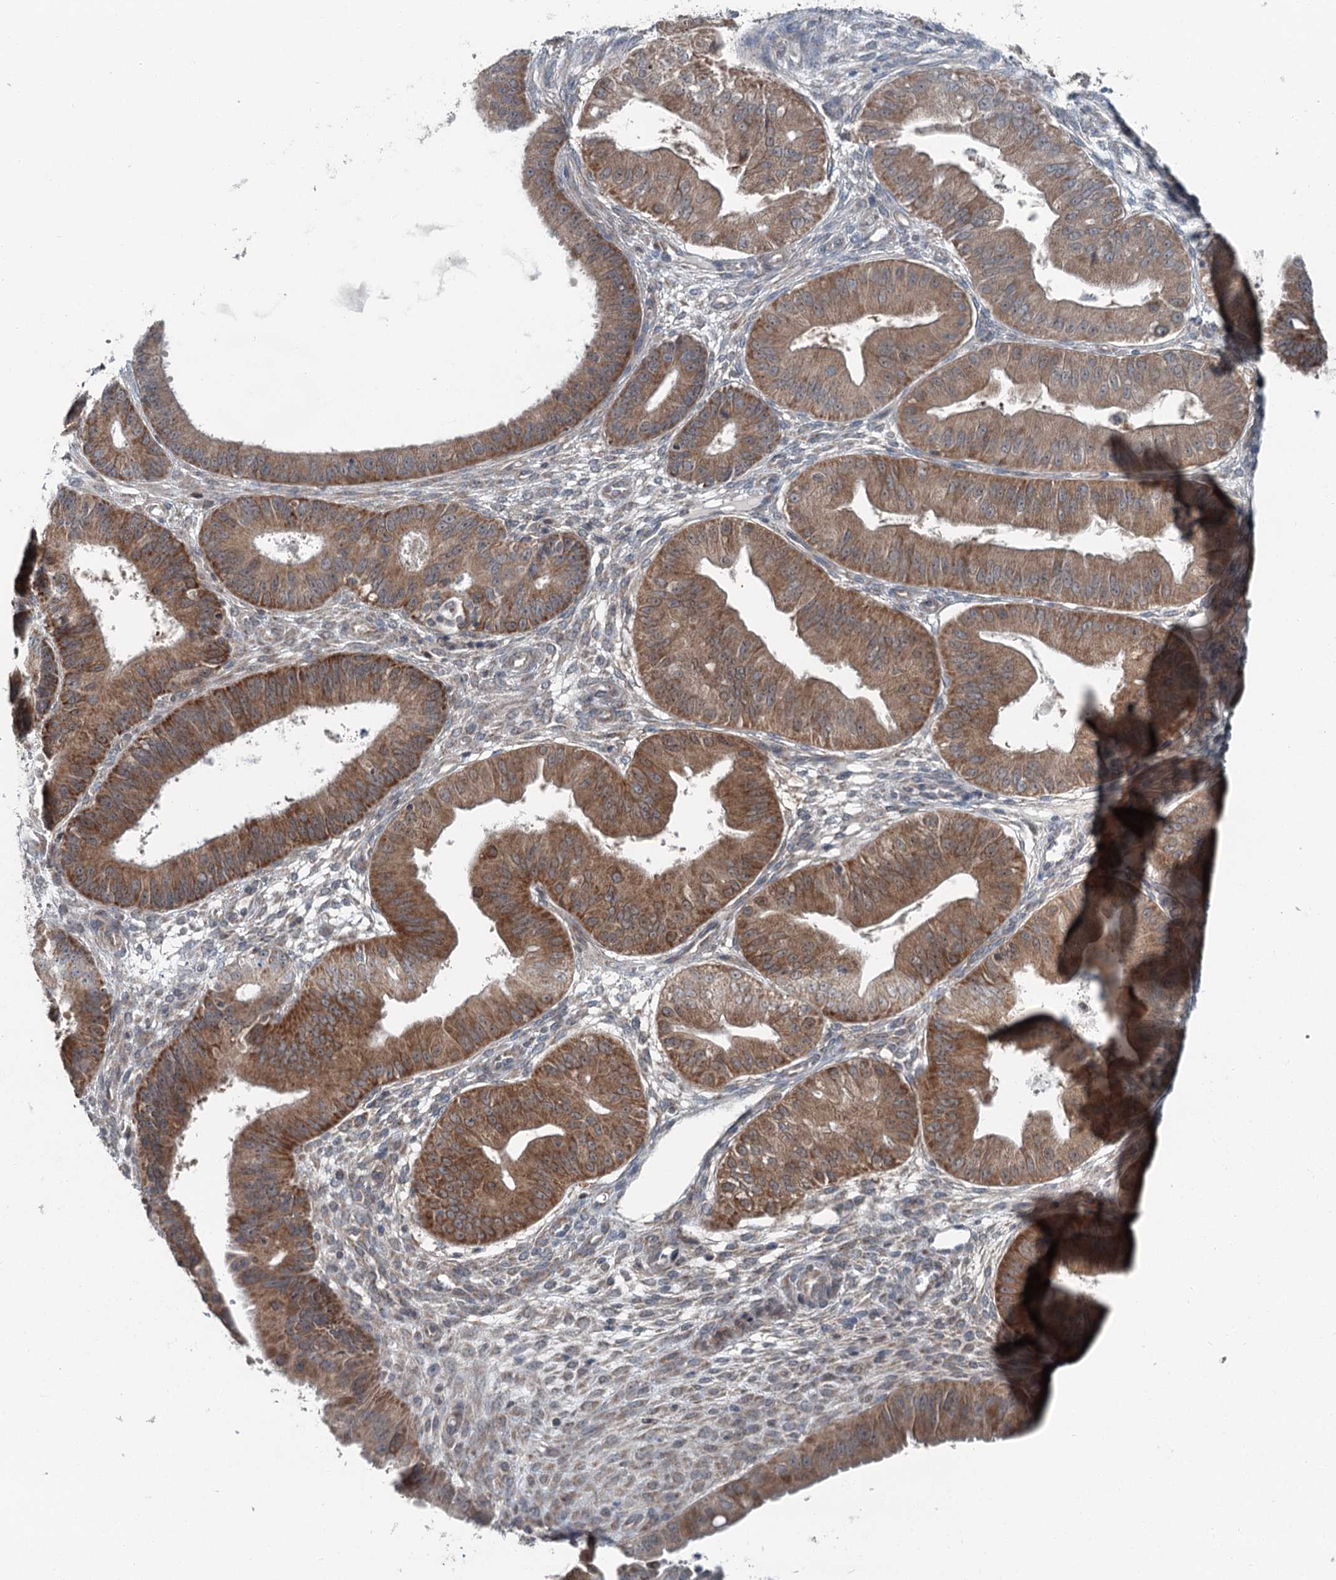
{"staining": {"intensity": "moderate", "quantity": ">75%", "location": "cytoplasmic/membranous"}, "tissue": "ovarian cancer", "cell_type": "Tumor cells", "image_type": "cancer", "snomed": [{"axis": "morphology", "description": "Carcinoma, endometroid"}, {"axis": "topography", "description": "Appendix"}, {"axis": "topography", "description": "Ovary"}], "caption": "A photomicrograph of human endometroid carcinoma (ovarian) stained for a protein shows moderate cytoplasmic/membranous brown staining in tumor cells. (Stains: DAB (3,3'-diaminobenzidine) in brown, nuclei in blue, Microscopy: brightfield microscopy at high magnification).", "gene": "WAPL", "patient": {"sex": "female", "age": 42}}